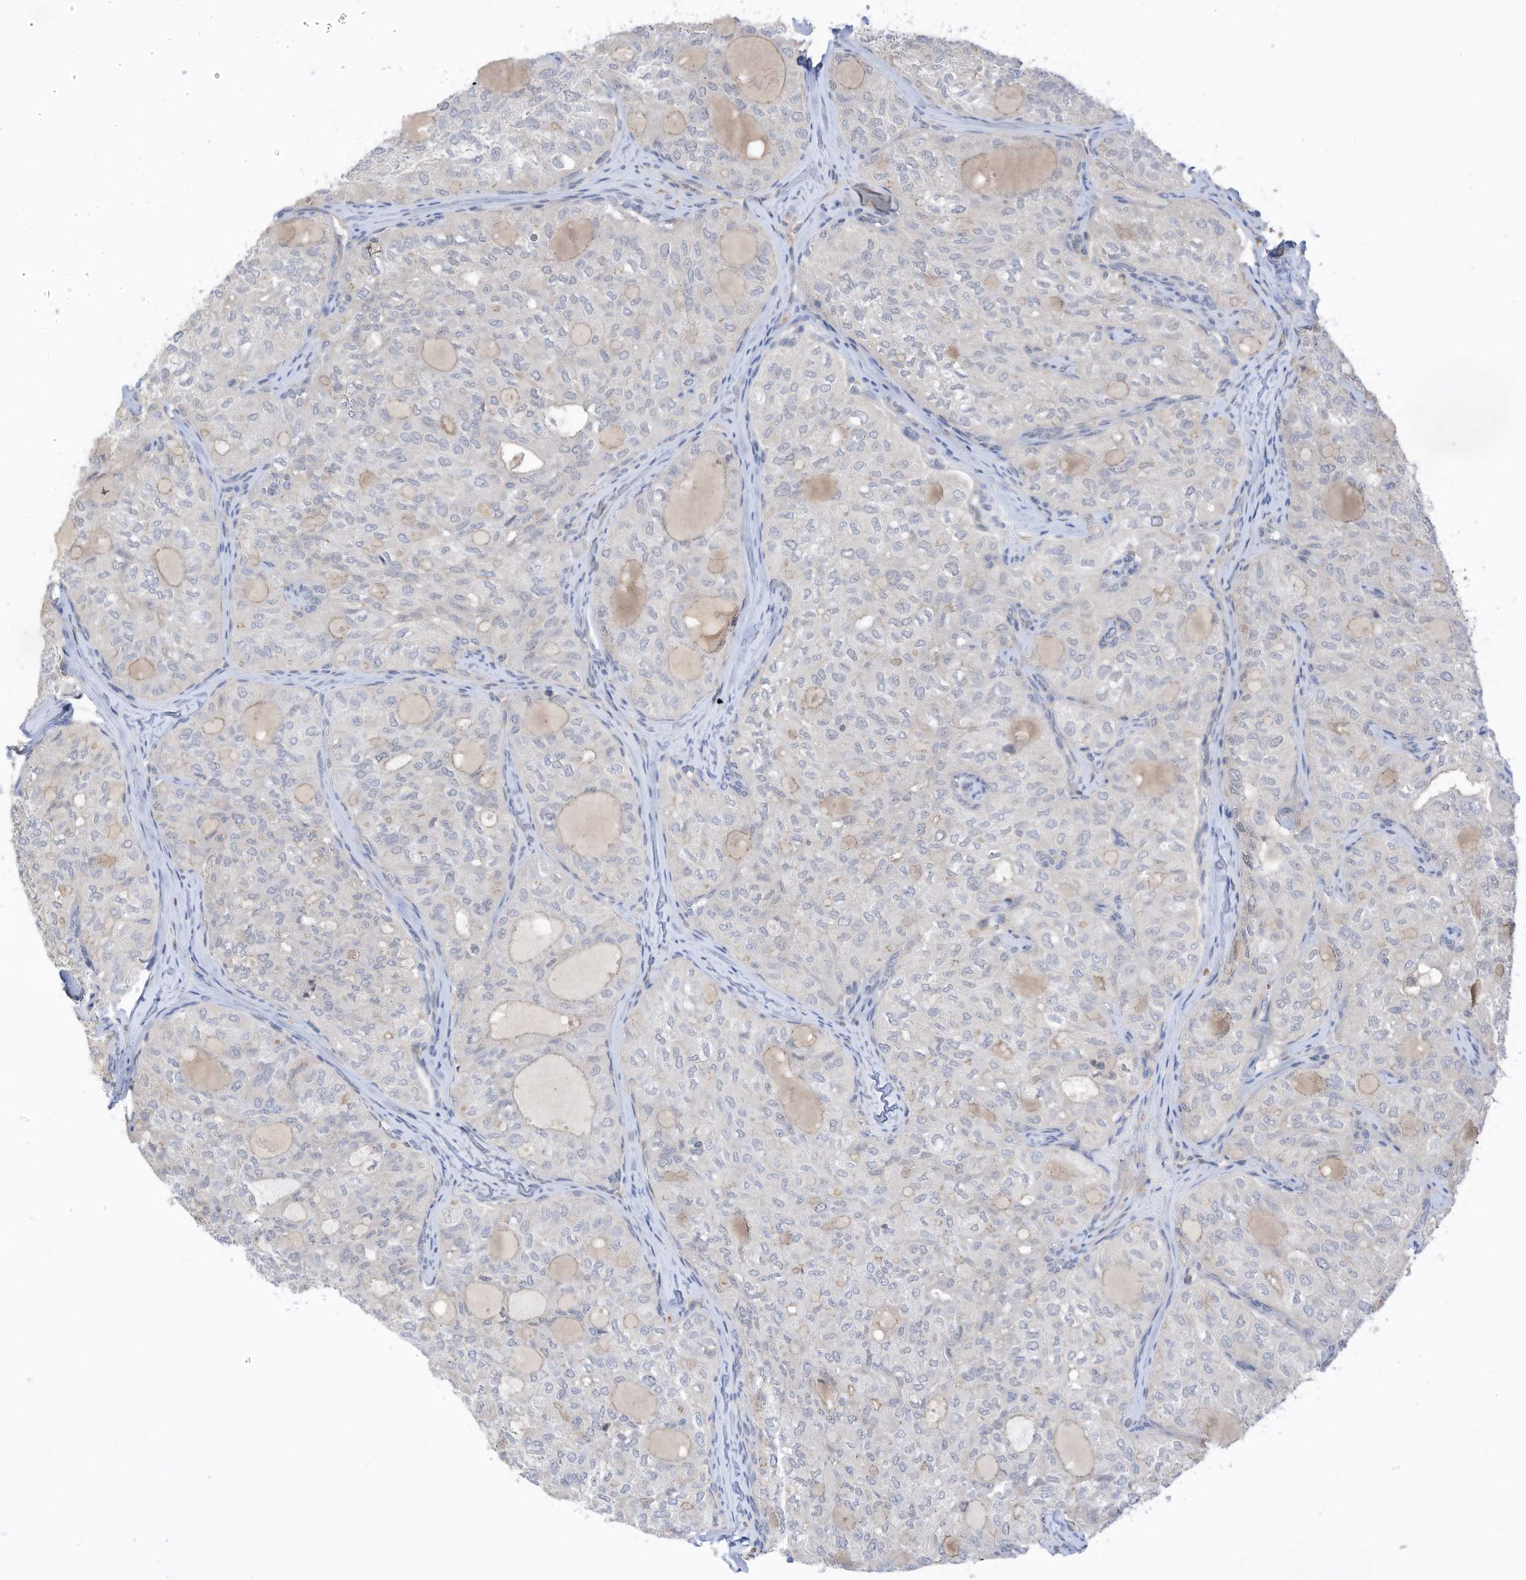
{"staining": {"intensity": "negative", "quantity": "none", "location": "none"}, "tissue": "thyroid cancer", "cell_type": "Tumor cells", "image_type": "cancer", "snomed": [{"axis": "morphology", "description": "Follicular adenoma carcinoma, NOS"}, {"axis": "topography", "description": "Thyroid gland"}], "caption": "Immunohistochemistry (IHC) histopathology image of human thyroid follicular adenoma carcinoma stained for a protein (brown), which demonstrates no positivity in tumor cells. (DAB (3,3'-diaminobenzidine) immunohistochemistry (IHC), high magnification).", "gene": "REC8", "patient": {"sex": "male", "age": 75}}